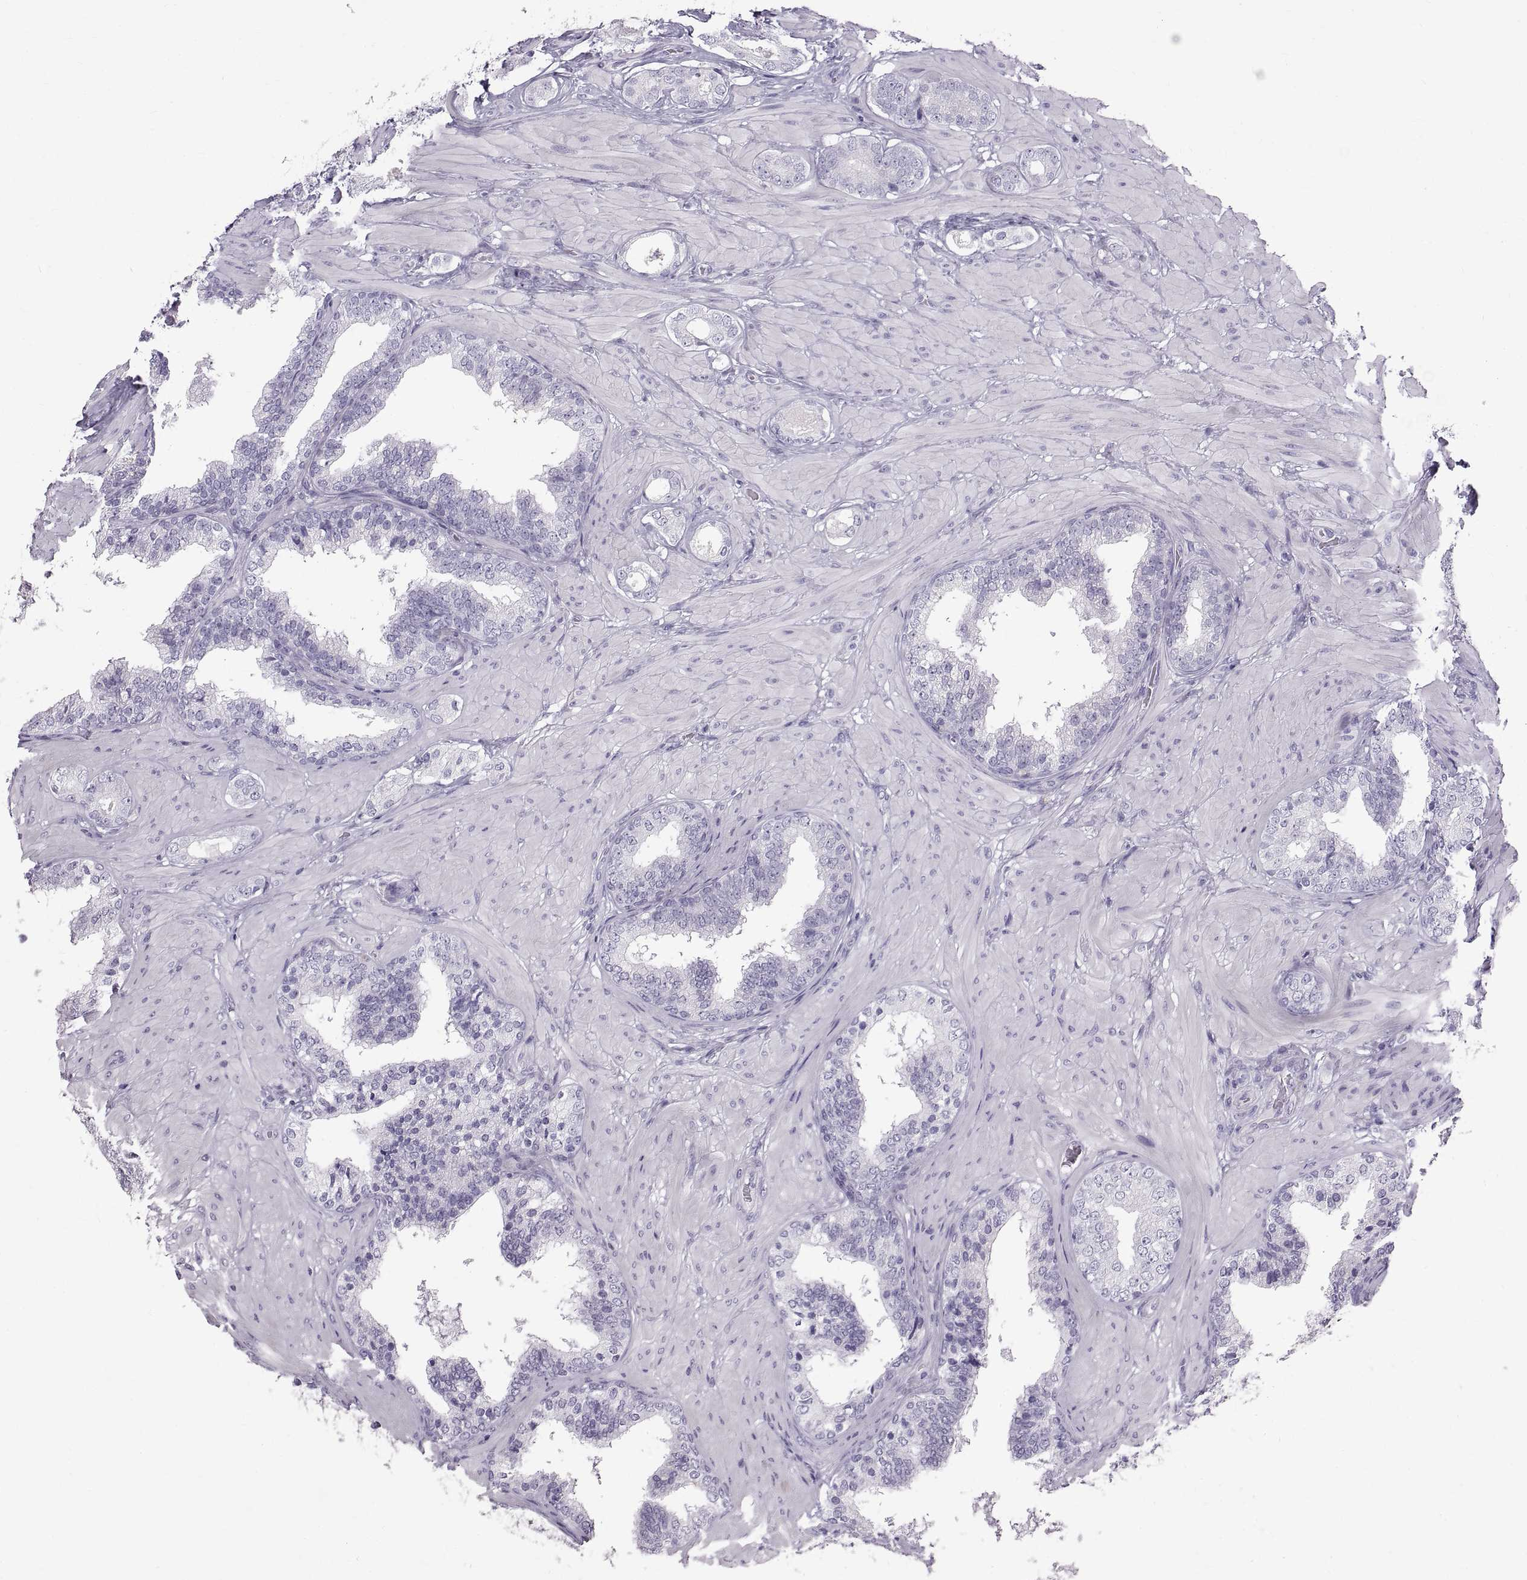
{"staining": {"intensity": "negative", "quantity": "none", "location": "none"}, "tissue": "prostate cancer", "cell_type": "Tumor cells", "image_type": "cancer", "snomed": [{"axis": "morphology", "description": "Adenocarcinoma, Low grade"}, {"axis": "topography", "description": "Prostate"}], "caption": "The image shows no staining of tumor cells in prostate cancer.", "gene": "WFDC8", "patient": {"sex": "male", "age": 60}}